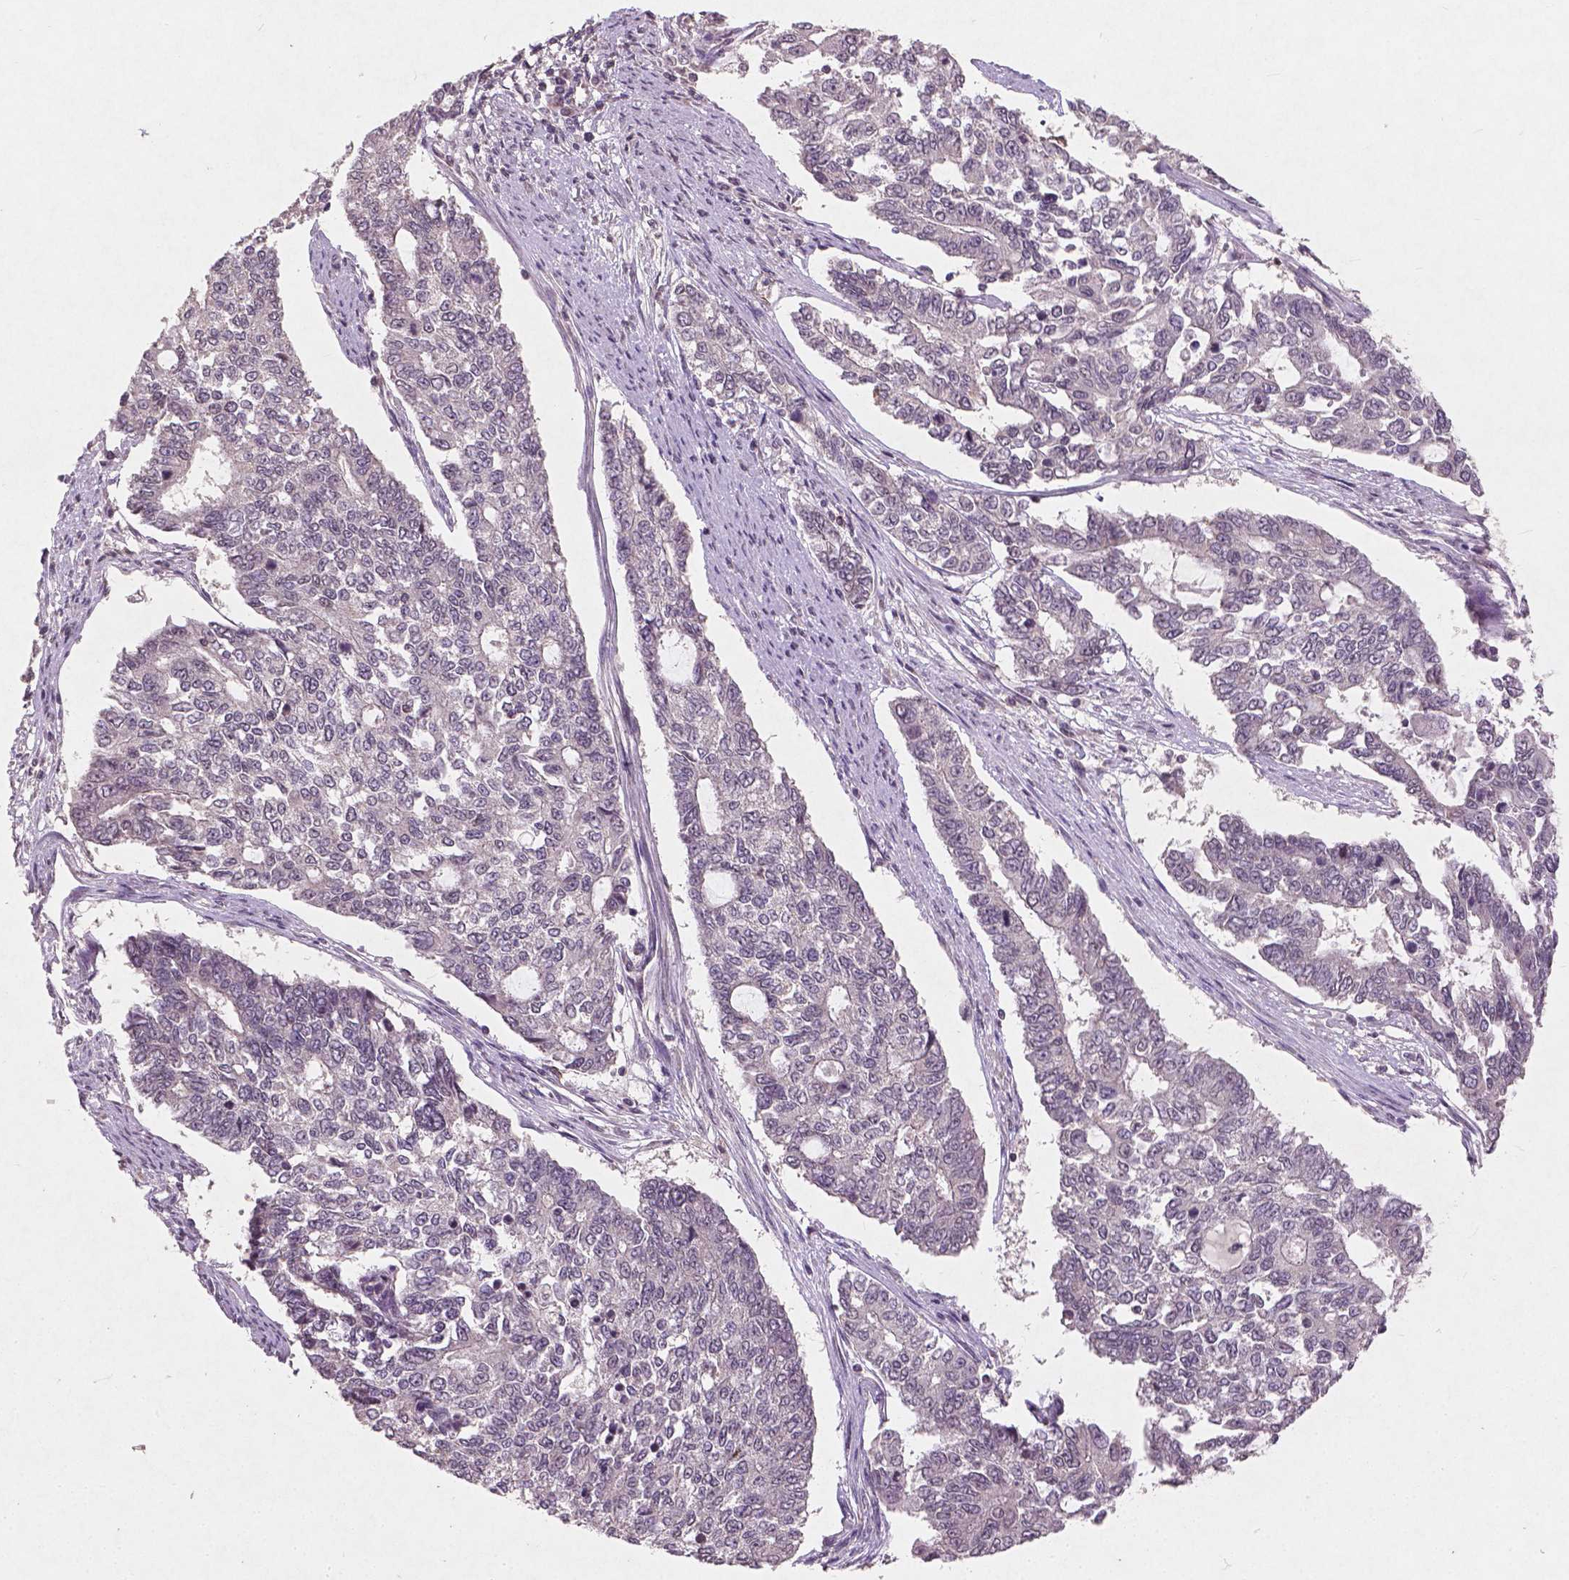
{"staining": {"intensity": "negative", "quantity": "none", "location": "none"}, "tissue": "endometrial cancer", "cell_type": "Tumor cells", "image_type": "cancer", "snomed": [{"axis": "morphology", "description": "Adenocarcinoma, NOS"}, {"axis": "topography", "description": "Uterus"}], "caption": "Immunohistochemical staining of human adenocarcinoma (endometrial) demonstrates no significant expression in tumor cells.", "gene": "SMAD2", "patient": {"sex": "female", "age": 59}}